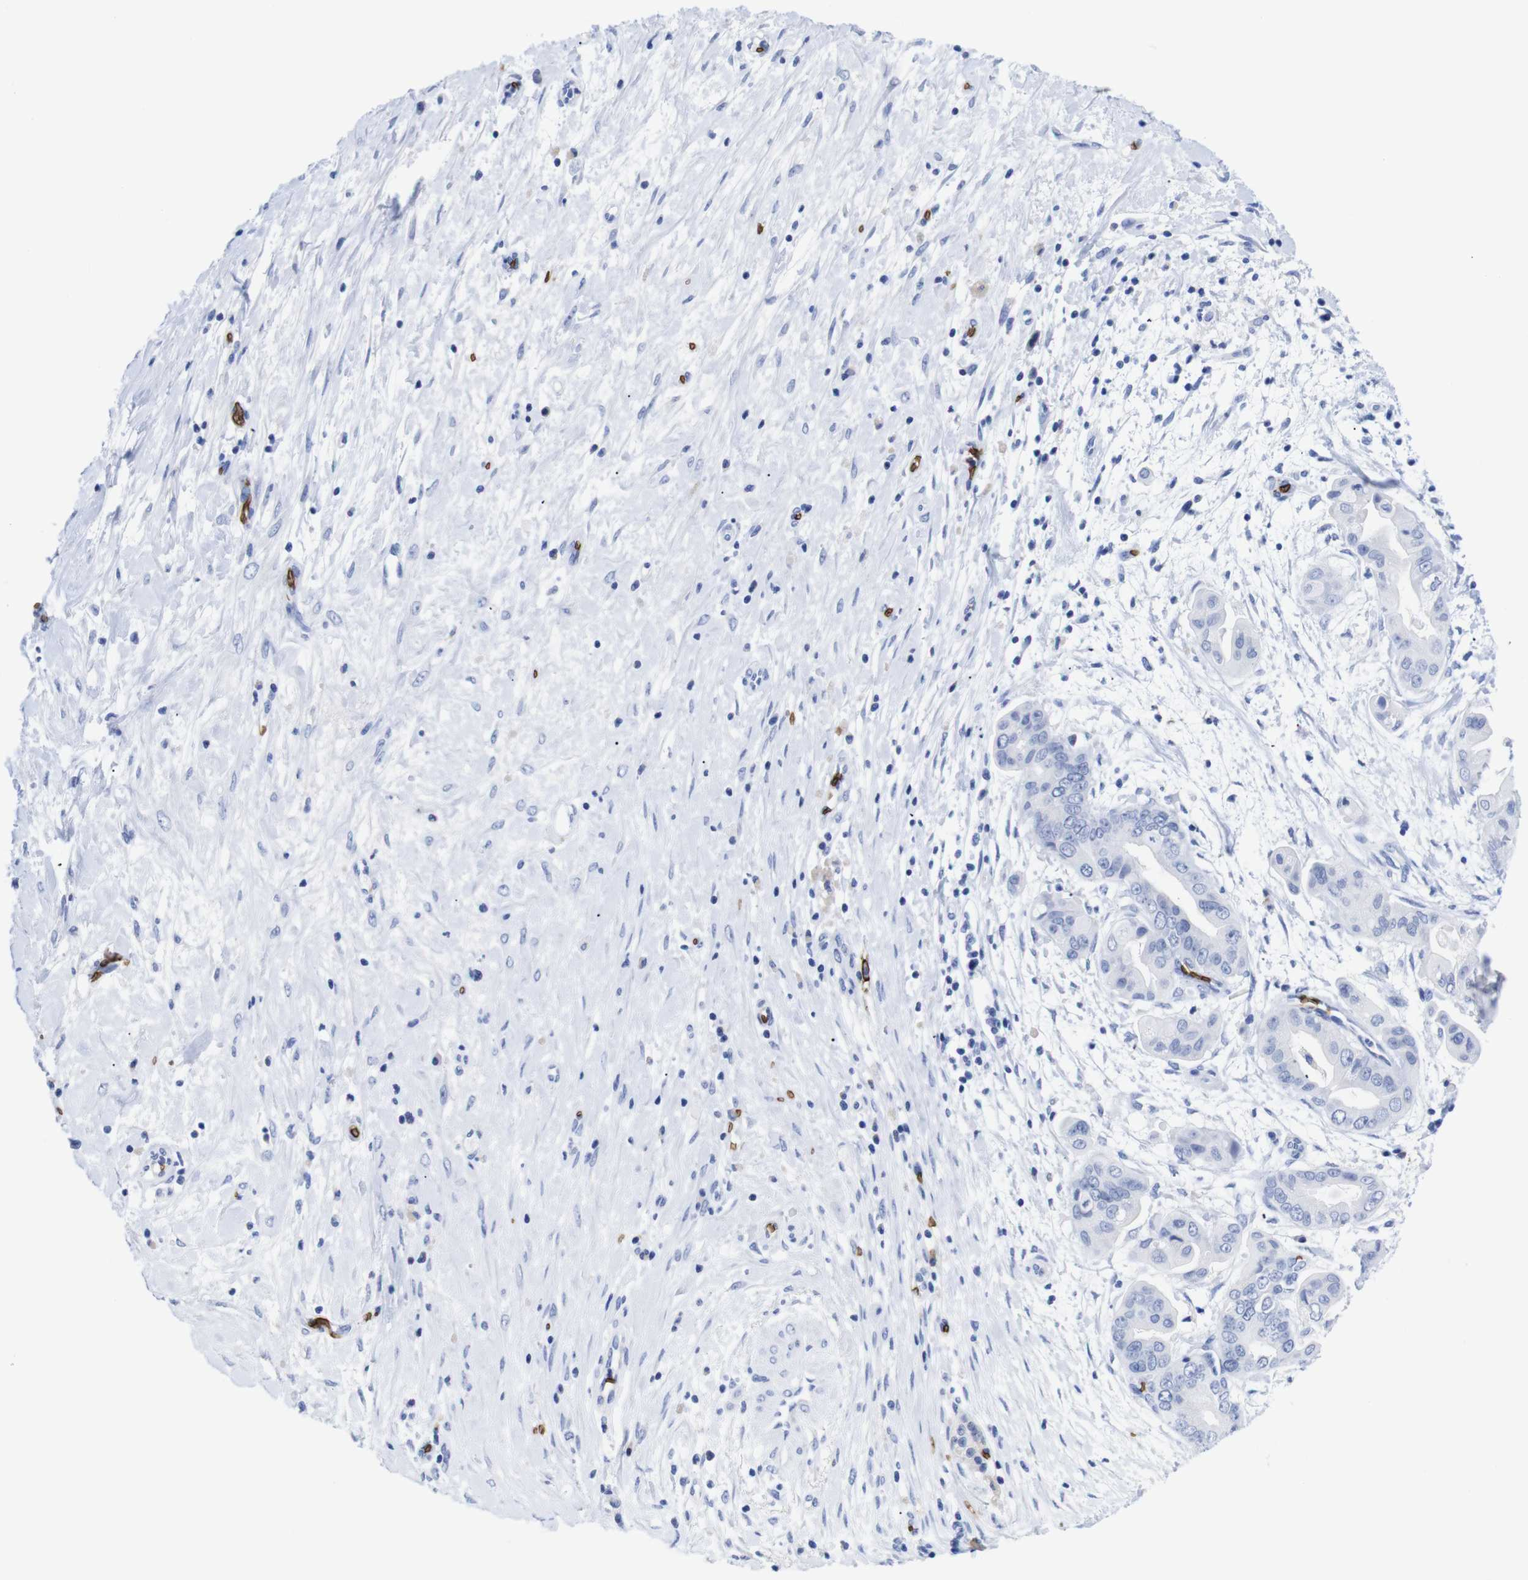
{"staining": {"intensity": "negative", "quantity": "none", "location": "none"}, "tissue": "pancreatic cancer", "cell_type": "Tumor cells", "image_type": "cancer", "snomed": [{"axis": "morphology", "description": "Adenocarcinoma, NOS"}, {"axis": "topography", "description": "Pancreas"}], "caption": "The image shows no staining of tumor cells in adenocarcinoma (pancreatic).", "gene": "S1PR2", "patient": {"sex": "female", "age": 75}}